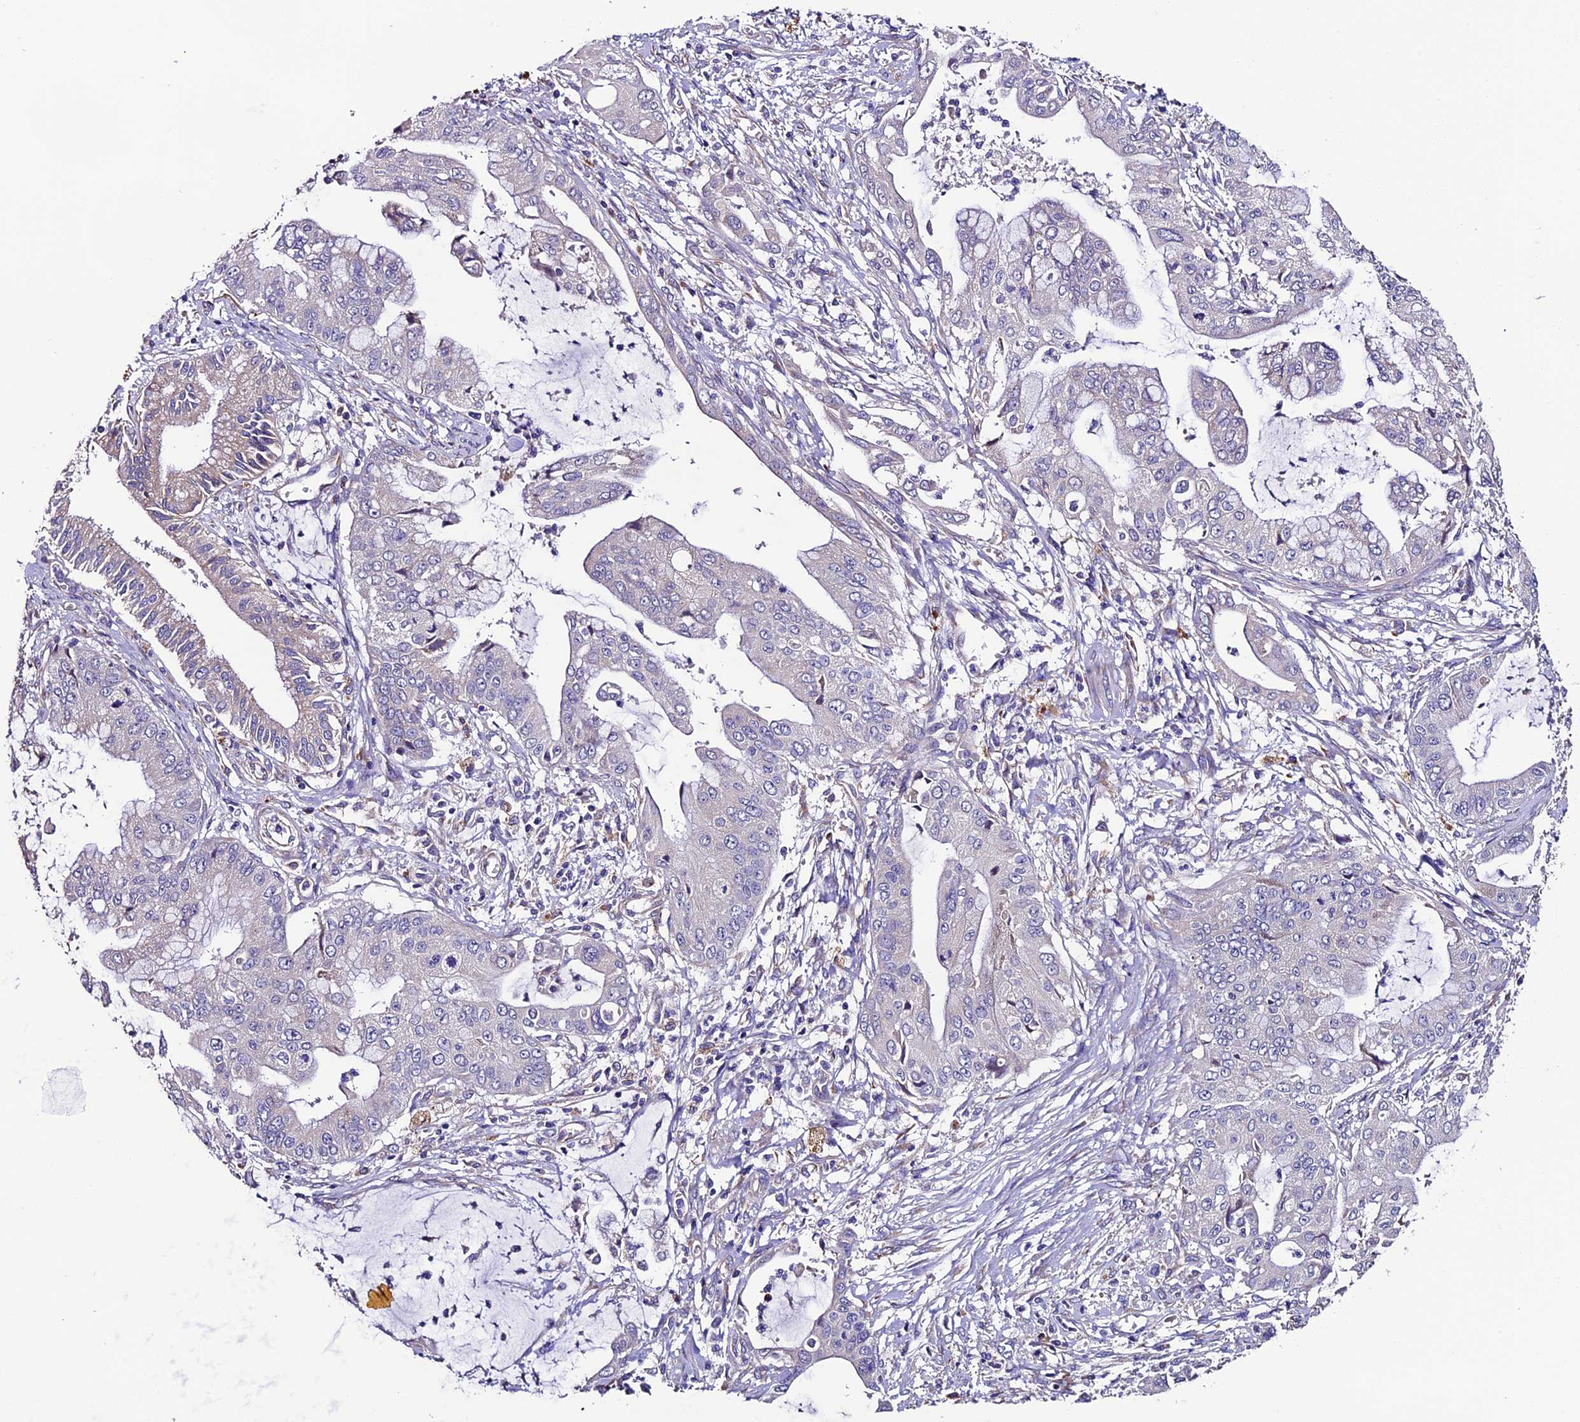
{"staining": {"intensity": "negative", "quantity": "none", "location": "none"}, "tissue": "pancreatic cancer", "cell_type": "Tumor cells", "image_type": "cancer", "snomed": [{"axis": "morphology", "description": "Adenocarcinoma, NOS"}, {"axis": "topography", "description": "Pancreas"}], "caption": "IHC photomicrograph of human pancreatic adenocarcinoma stained for a protein (brown), which exhibits no expression in tumor cells.", "gene": "CLN5", "patient": {"sex": "male", "age": 46}}